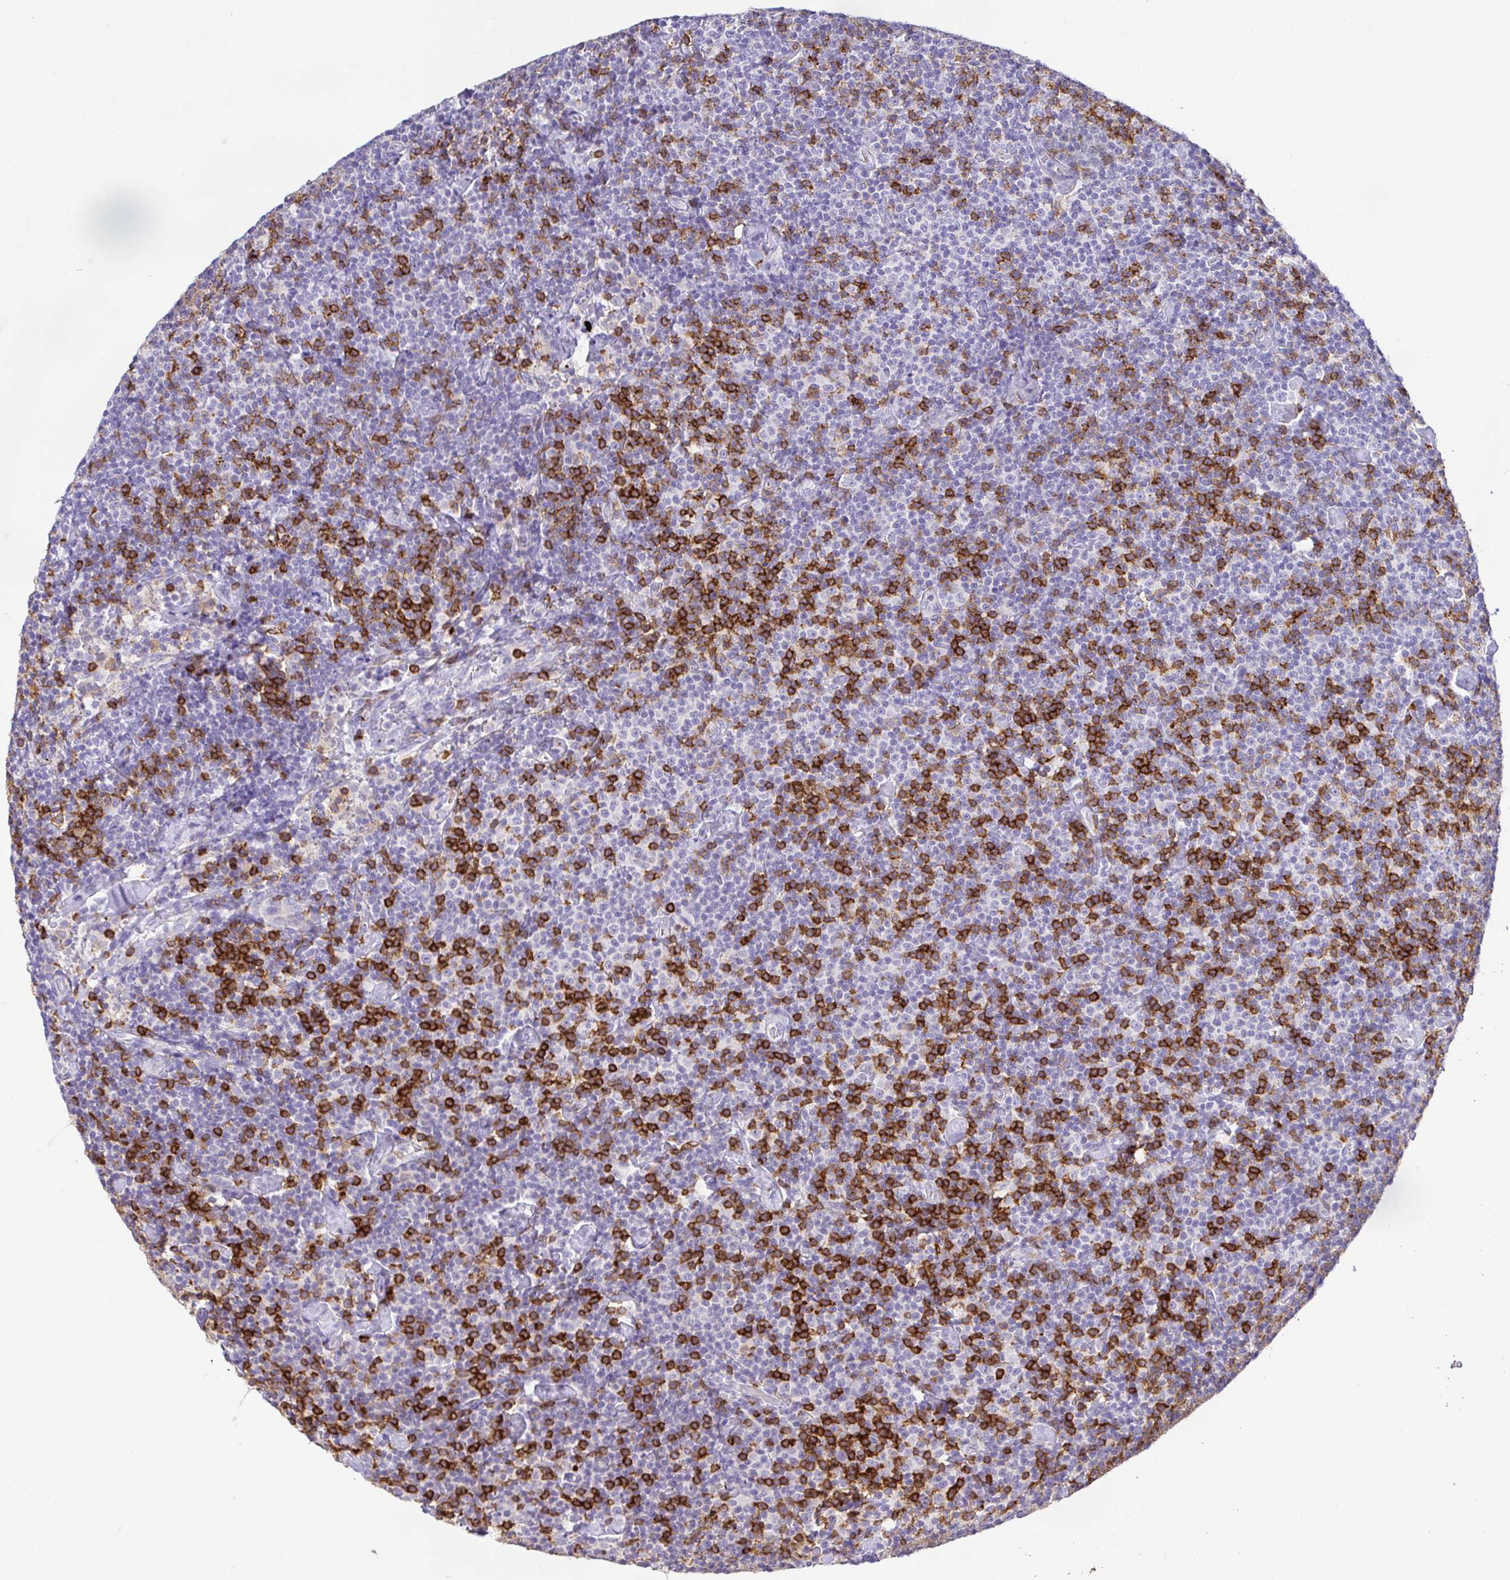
{"staining": {"intensity": "negative", "quantity": "none", "location": "none"}, "tissue": "lymphoma", "cell_type": "Tumor cells", "image_type": "cancer", "snomed": [{"axis": "morphology", "description": "Malignant lymphoma, non-Hodgkin's type, Low grade"}, {"axis": "topography", "description": "Lymph node"}], "caption": "A high-resolution image shows IHC staining of malignant lymphoma, non-Hodgkin's type (low-grade), which displays no significant positivity in tumor cells.", "gene": "SKAP1", "patient": {"sex": "male", "age": 81}}